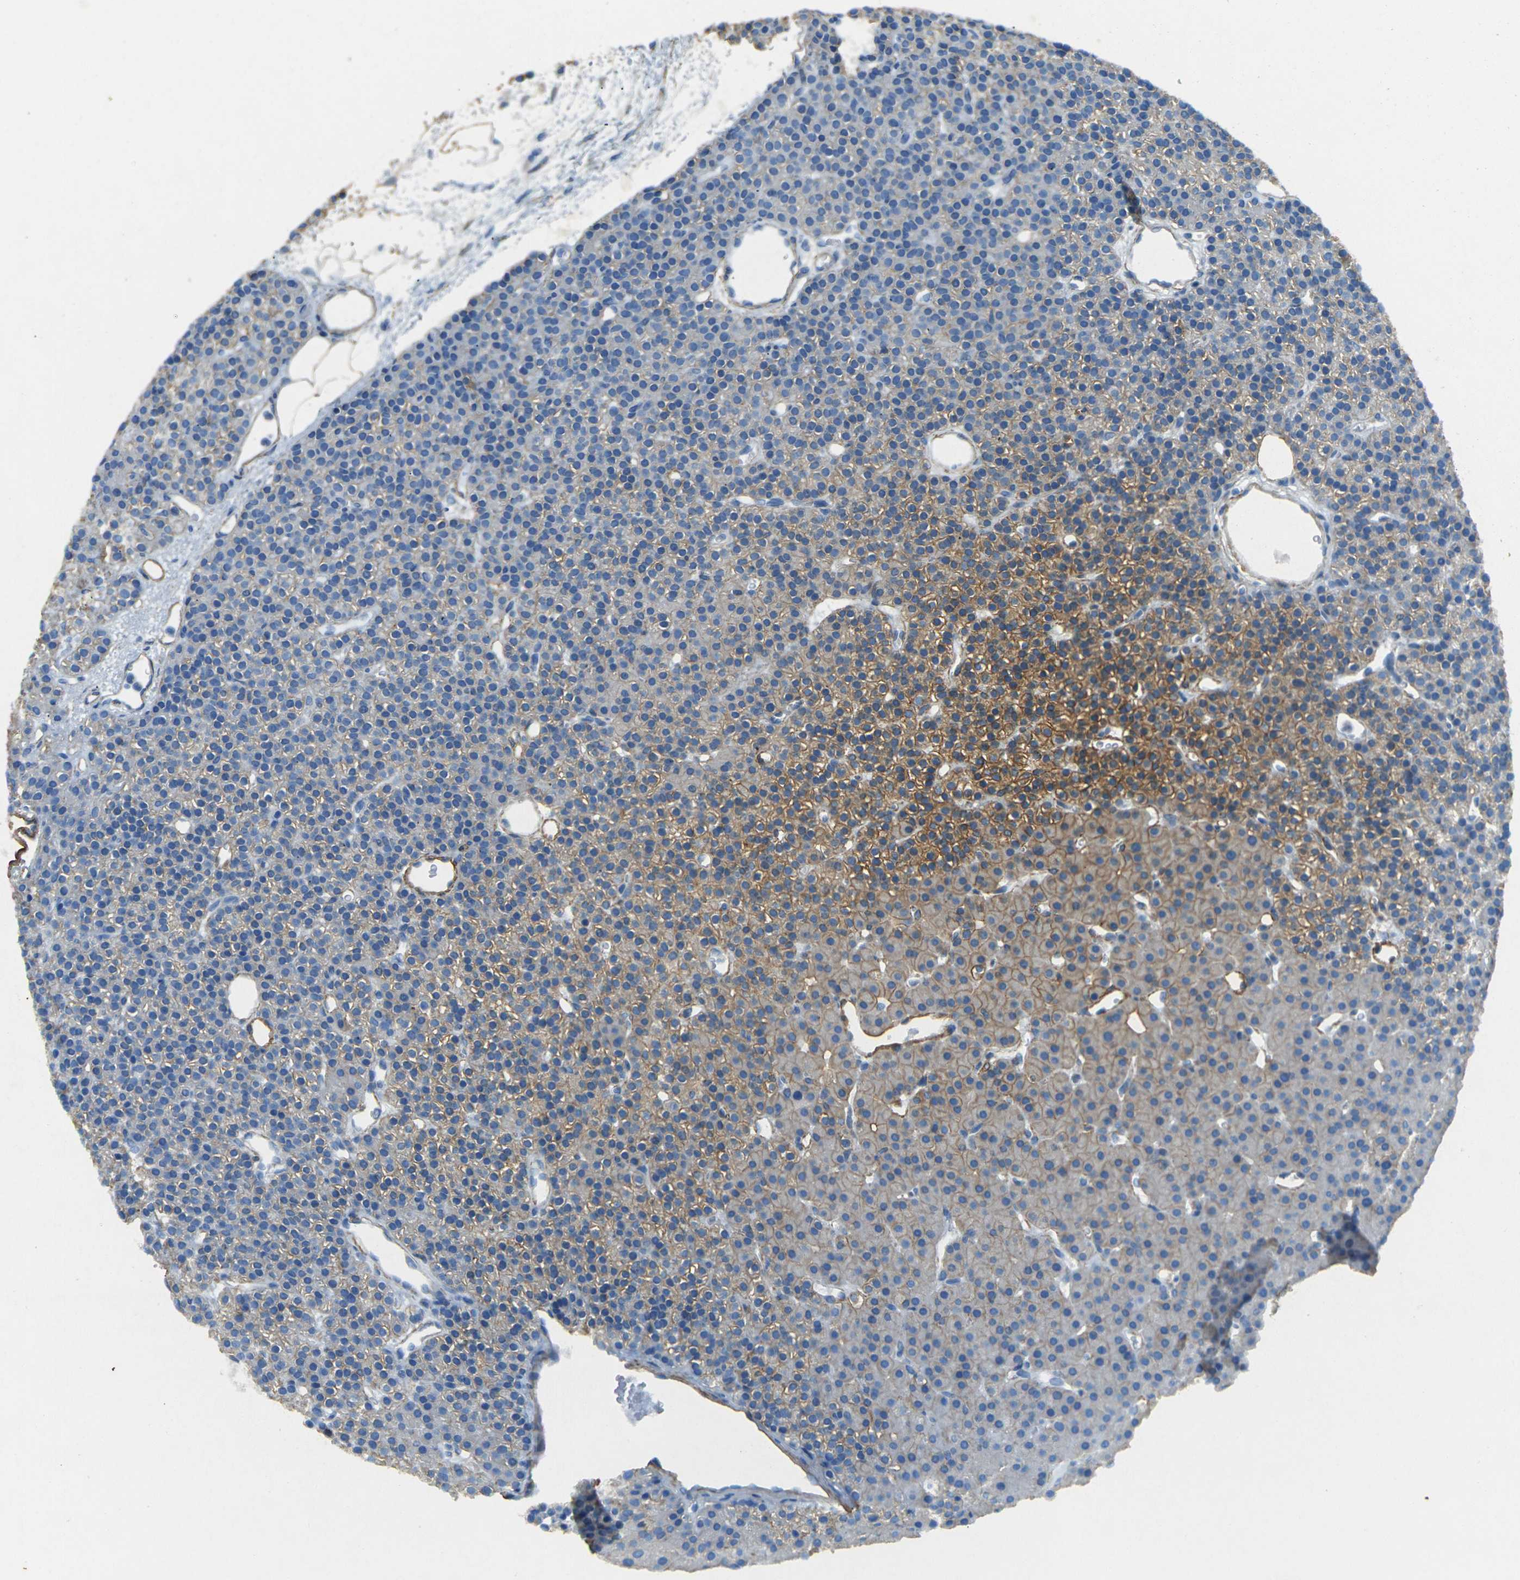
{"staining": {"intensity": "moderate", "quantity": ">75%", "location": "cytoplasmic/membranous"}, "tissue": "parathyroid gland", "cell_type": "Glandular cells", "image_type": "normal", "snomed": [{"axis": "morphology", "description": "Normal tissue, NOS"}, {"axis": "morphology", "description": "Hyperplasia, NOS"}, {"axis": "topography", "description": "Parathyroid gland"}], "caption": "IHC of normal human parathyroid gland displays medium levels of moderate cytoplasmic/membranous staining in about >75% of glandular cells.", "gene": "EPHA7", "patient": {"sex": "male", "age": 44}}